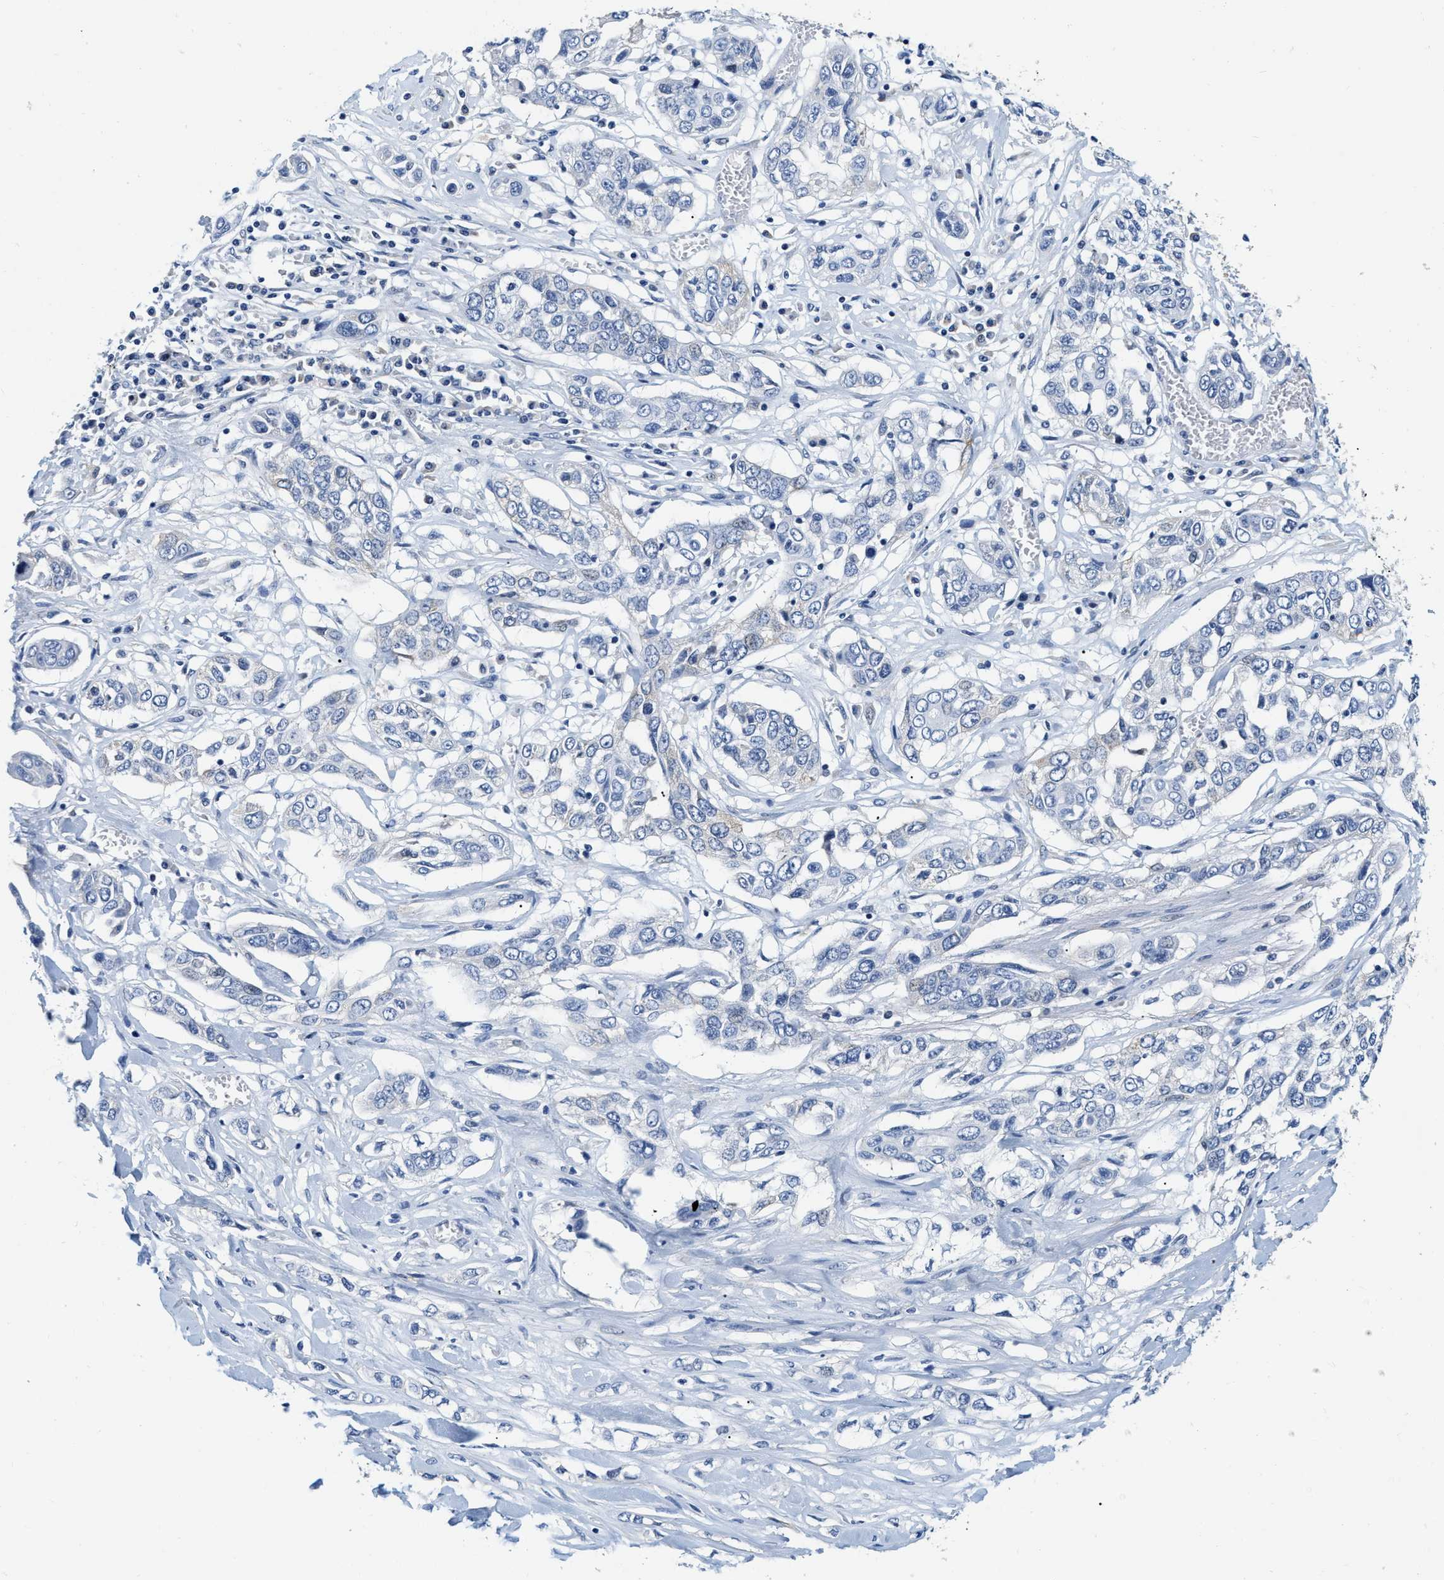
{"staining": {"intensity": "negative", "quantity": "none", "location": "none"}, "tissue": "lung cancer", "cell_type": "Tumor cells", "image_type": "cancer", "snomed": [{"axis": "morphology", "description": "Squamous cell carcinoma, NOS"}, {"axis": "topography", "description": "Lung"}], "caption": "Tumor cells show no significant expression in lung squamous cell carcinoma. (DAB immunohistochemistry (IHC), high magnification).", "gene": "EIF2AK2", "patient": {"sex": "male", "age": 71}}